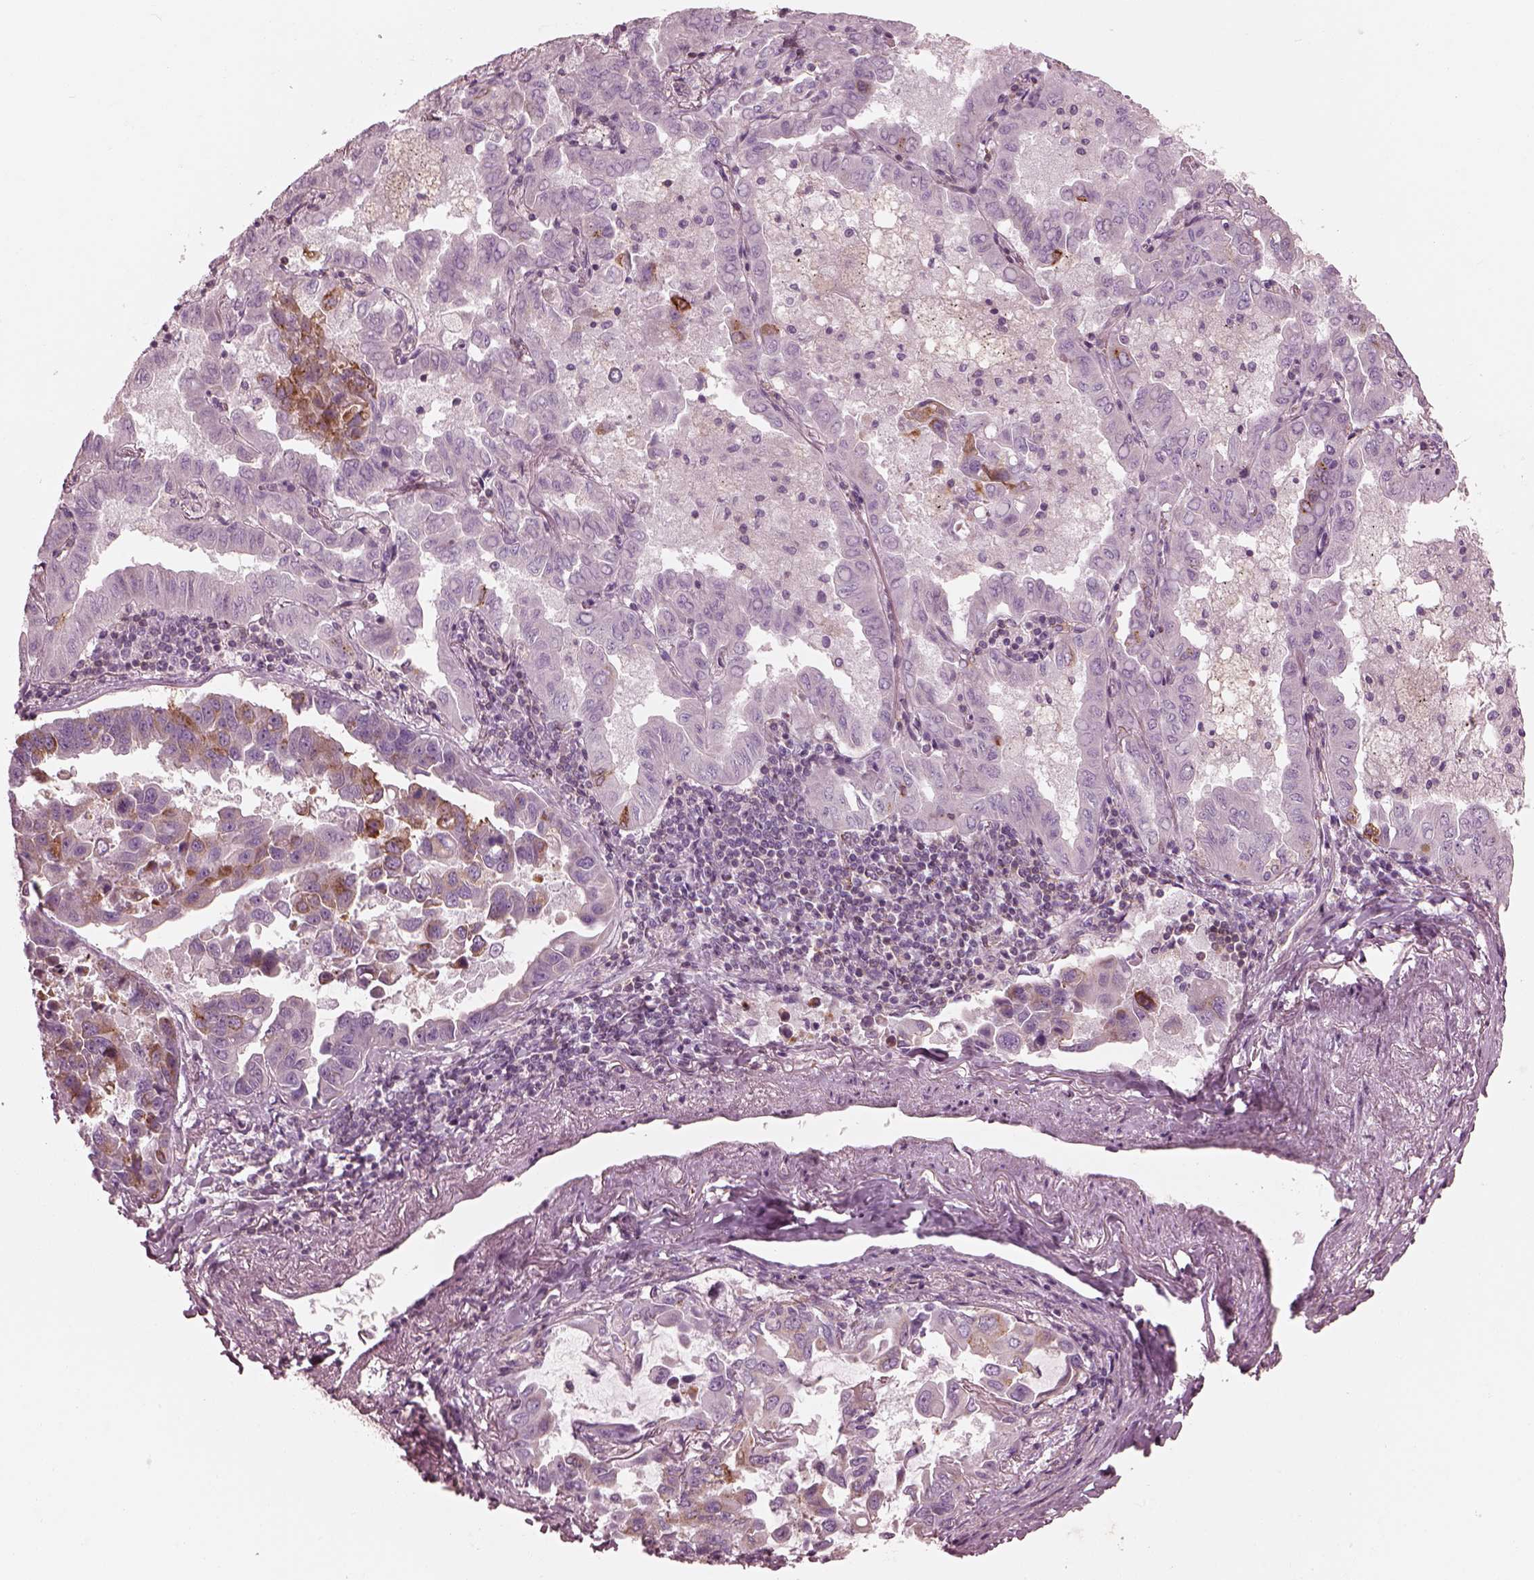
{"staining": {"intensity": "strong", "quantity": "25%-75%", "location": "cytoplasmic/membranous"}, "tissue": "lung cancer", "cell_type": "Tumor cells", "image_type": "cancer", "snomed": [{"axis": "morphology", "description": "Adenocarcinoma, NOS"}, {"axis": "topography", "description": "Lung"}], "caption": "Strong cytoplasmic/membranous protein staining is present in approximately 25%-75% of tumor cells in lung cancer (adenocarcinoma).", "gene": "ELAPOR1", "patient": {"sex": "male", "age": 64}}